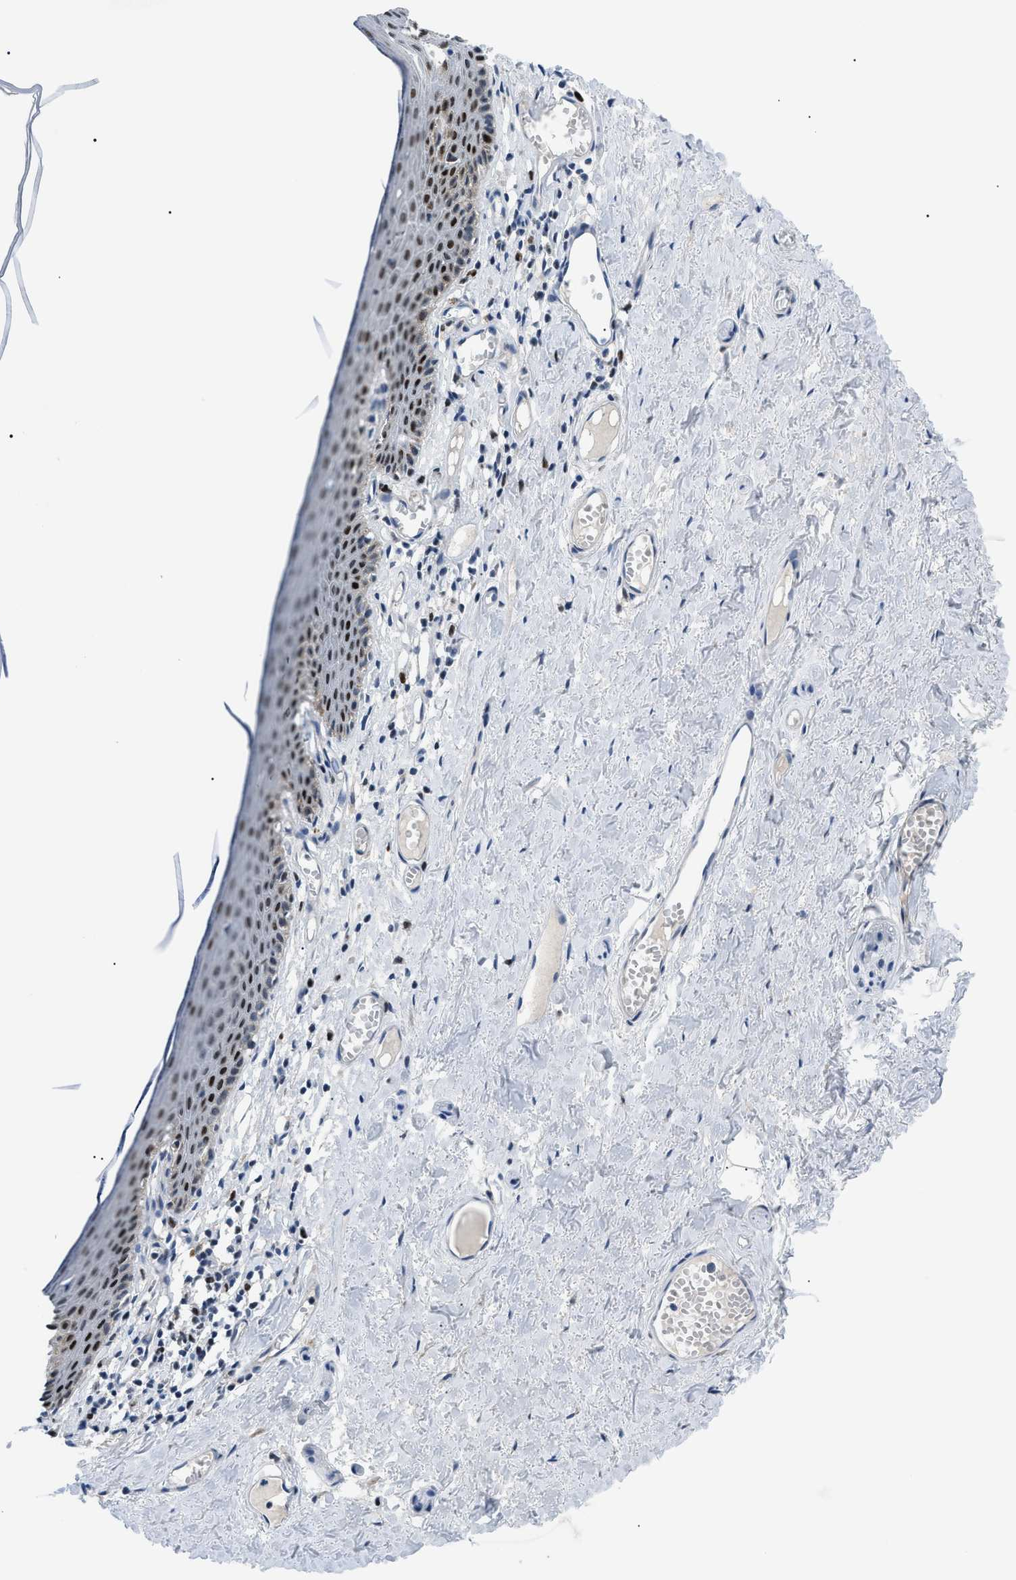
{"staining": {"intensity": "moderate", "quantity": ">75%", "location": "nuclear"}, "tissue": "skin", "cell_type": "Epidermal cells", "image_type": "normal", "snomed": [{"axis": "morphology", "description": "Normal tissue, NOS"}, {"axis": "topography", "description": "Adipose tissue"}, {"axis": "topography", "description": "Vascular tissue"}, {"axis": "topography", "description": "Anal"}, {"axis": "topography", "description": "Peripheral nerve tissue"}], "caption": "Protein expression analysis of benign human skin reveals moderate nuclear expression in about >75% of epidermal cells.", "gene": "SMARCC1", "patient": {"sex": "female", "age": 54}}